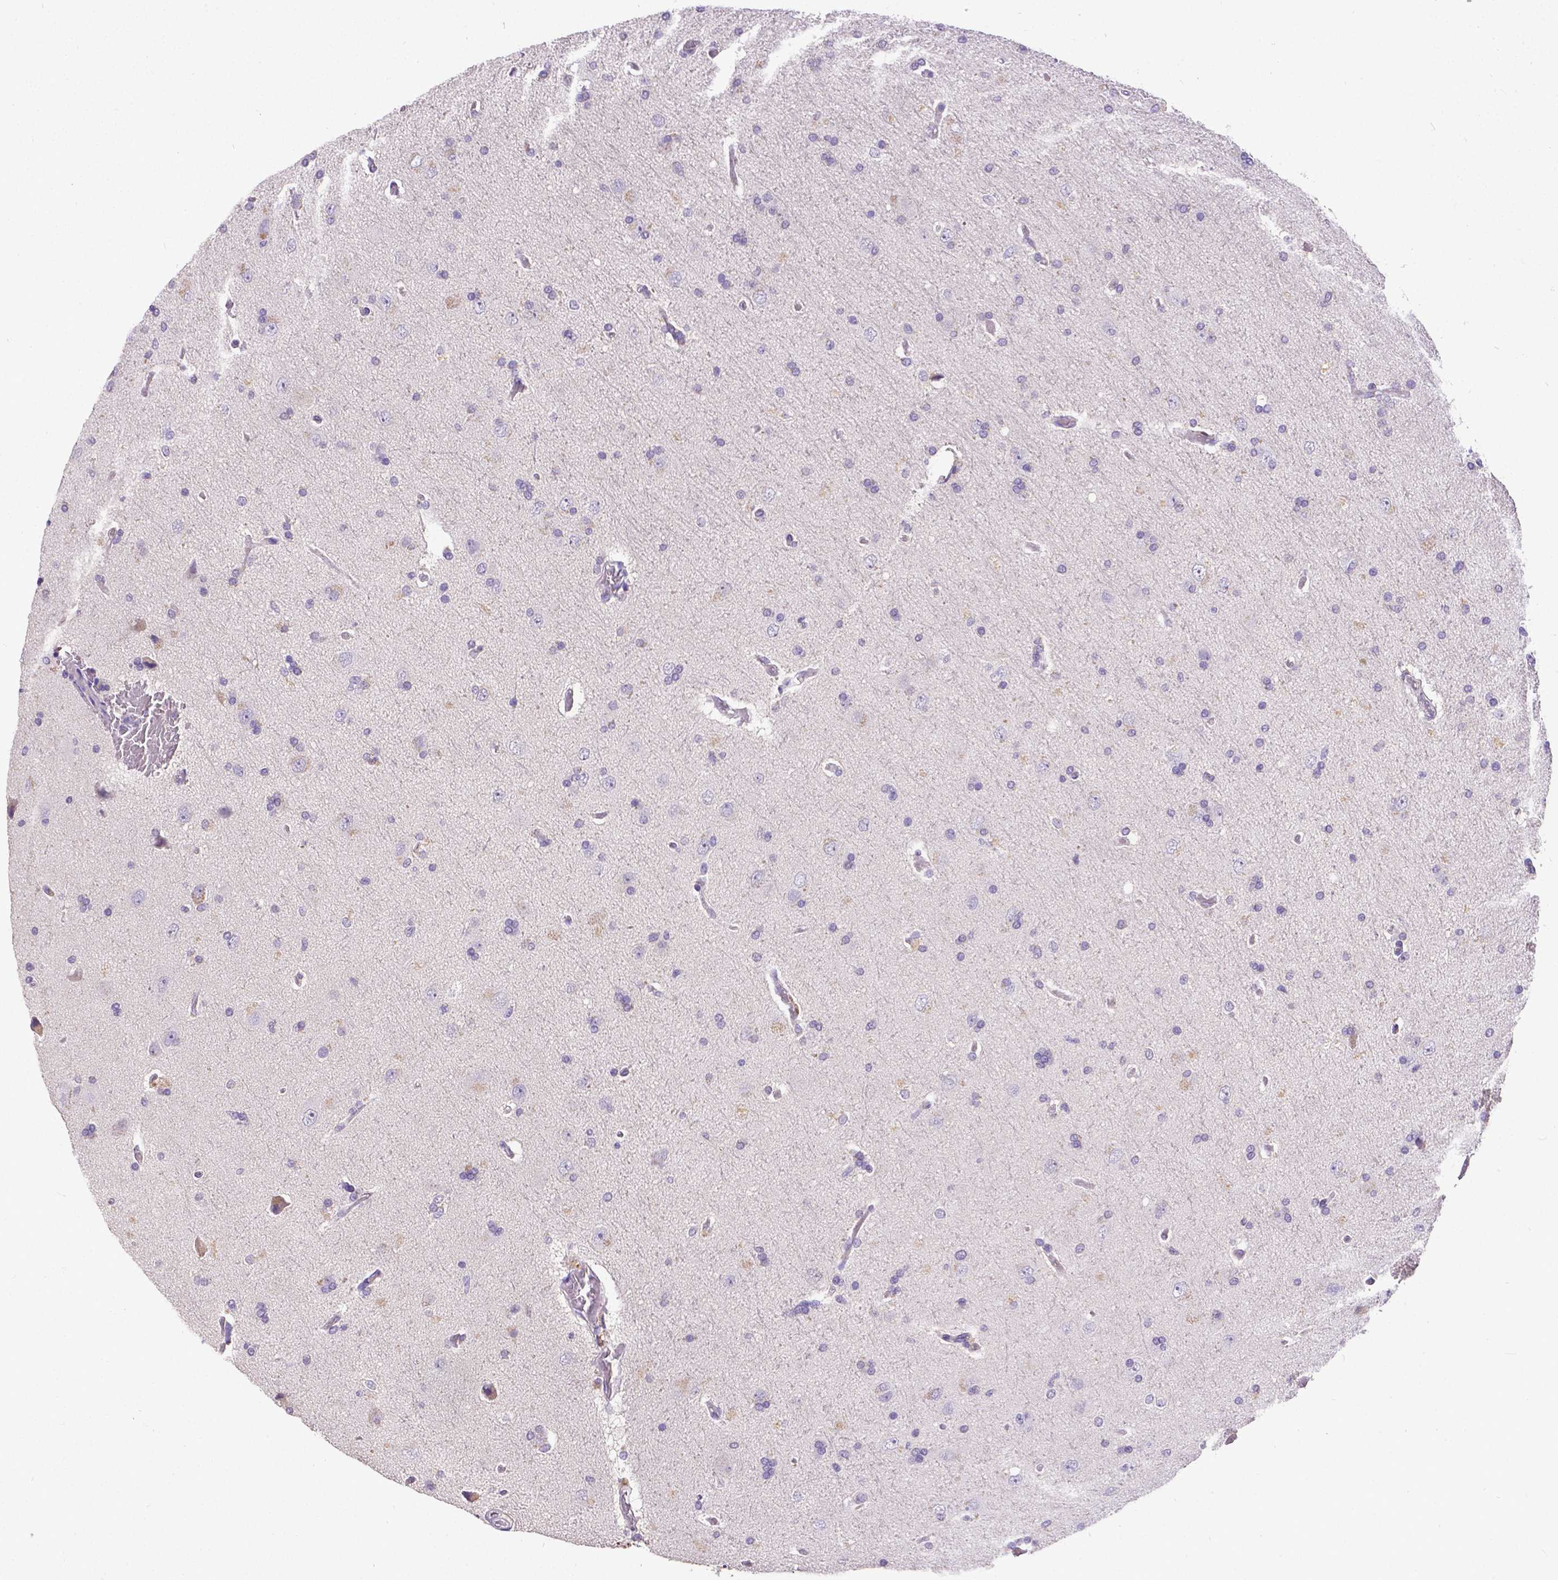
{"staining": {"intensity": "negative", "quantity": "none", "location": "none"}, "tissue": "glioma", "cell_type": "Tumor cells", "image_type": "cancer", "snomed": [{"axis": "morphology", "description": "Glioma, malignant, High grade"}, {"axis": "topography", "description": "Cerebral cortex"}], "caption": "Malignant glioma (high-grade) stained for a protein using immunohistochemistry (IHC) reveals no positivity tumor cells.", "gene": "CD4", "patient": {"sex": "male", "age": 70}}